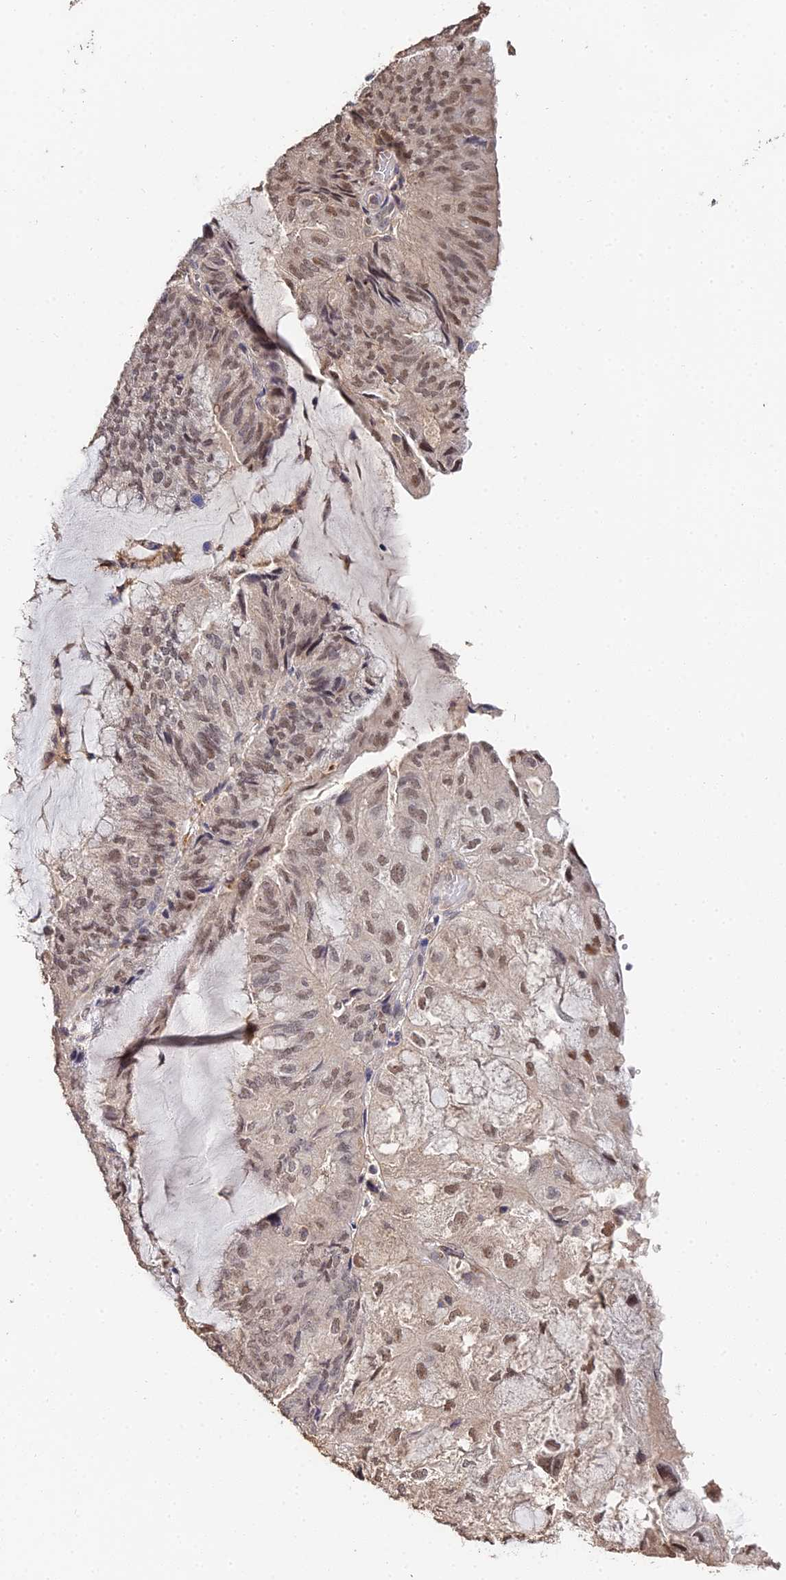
{"staining": {"intensity": "moderate", "quantity": "25%-75%", "location": "nuclear"}, "tissue": "endometrial cancer", "cell_type": "Tumor cells", "image_type": "cancer", "snomed": [{"axis": "morphology", "description": "Adenocarcinoma, NOS"}, {"axis": "topography", "description": "Endometrium"}], "caption": "This is an image of immunohistochemistry staining of endometrial cancer, which shows moderate staining in the nuclear of tumor cells.", "gene": "LSM5", "patient": {"sex": "female", "age": 81}}